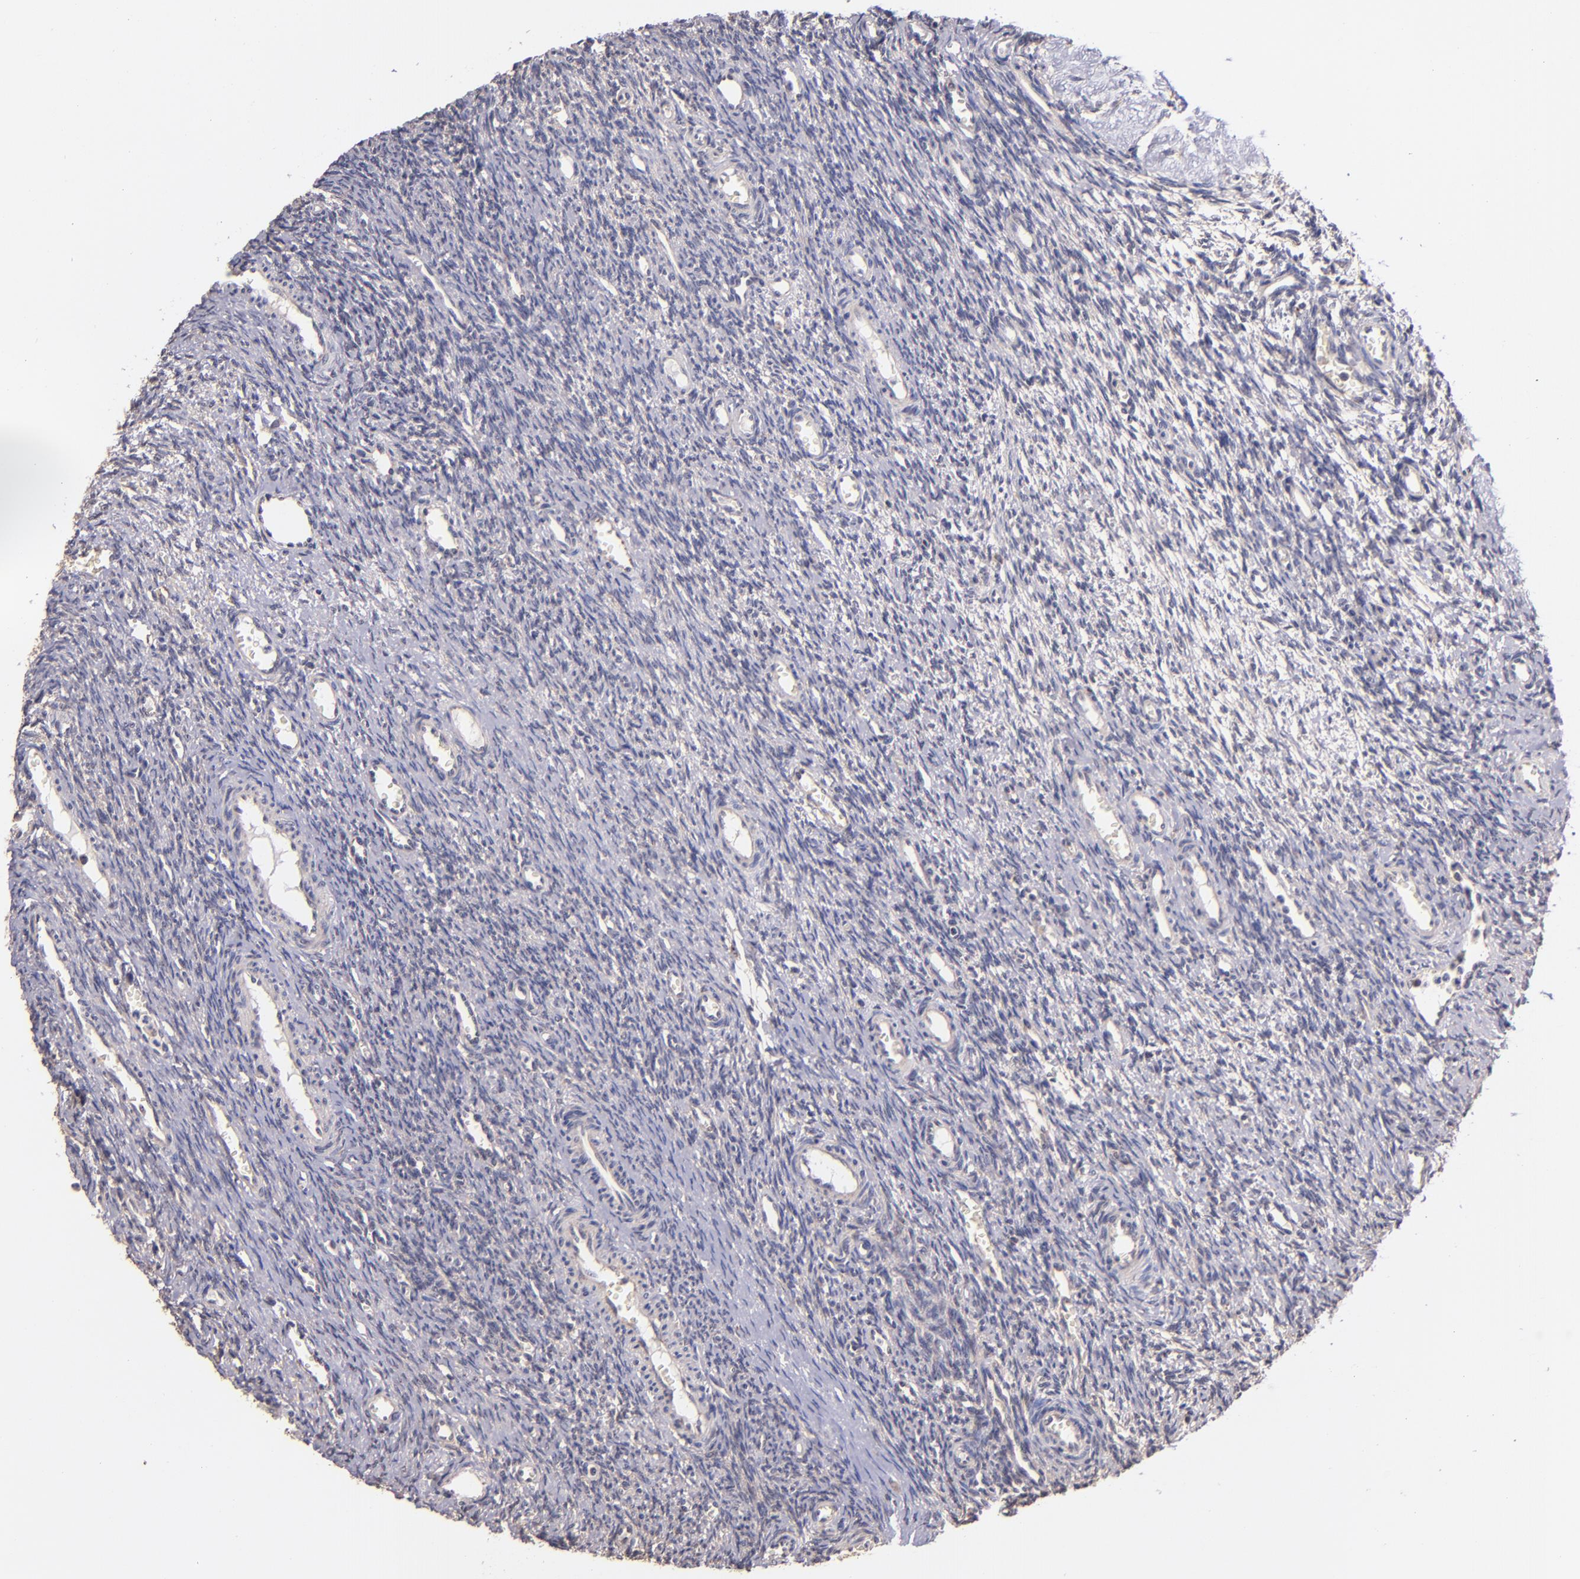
{"staining": {"intensity": "negative", "quantity": "none", "location": "none"}, "tissue": "ovary", "cell_type": "Follicle cells", "image_type": "normal", "snomed": [{"axis": "morphology", "description": "Normal tissue, NOS"}, {"axis": "topography", "description": "Ovary"}], "caption": "Unremarkable ovary was stained to show a protein in brown. There is no significant staining in follicle cells.", "gene": "SHC1", "patient": {"sex": "female", "age": 39}}